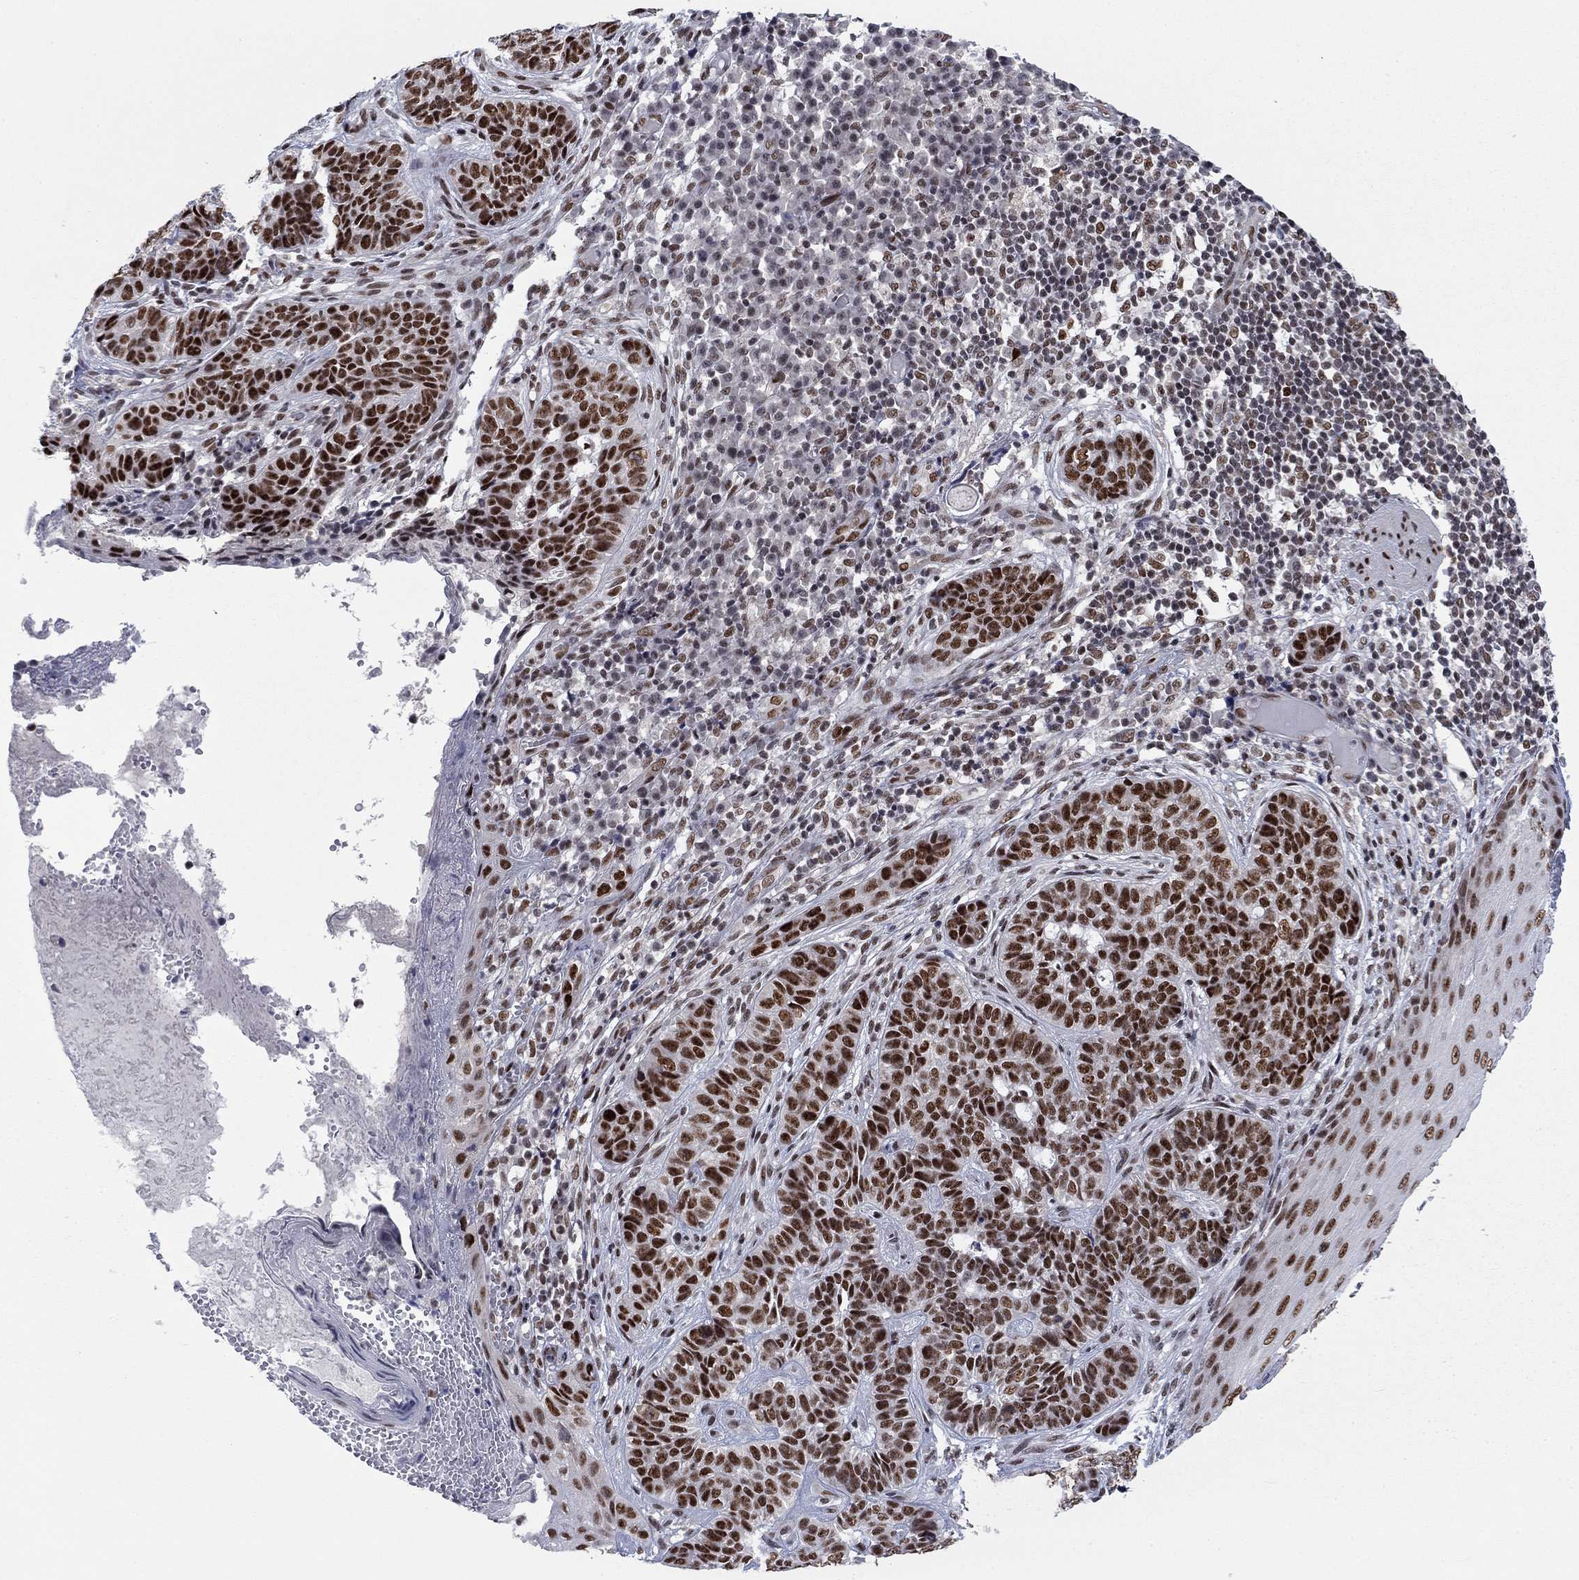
{"staining": {"intensity": "strong", "quantity": ">75%", "location": "nuclear"}, "tissue": "skin cancer", "cell_type": "Tumor cells", "image_type": "cancer", "snomed": [{"axis": "morphology", "description": "Basal cell carcinoma"}, {"axis": "topography", "description": "Skin"}], "caption": "This is an image of IHC staining of skin cancer, which shows strong staining in the nuclear of tumor cells.", "gene": "FYTTD1", "patient": {"sex": "female", "age": 69}}